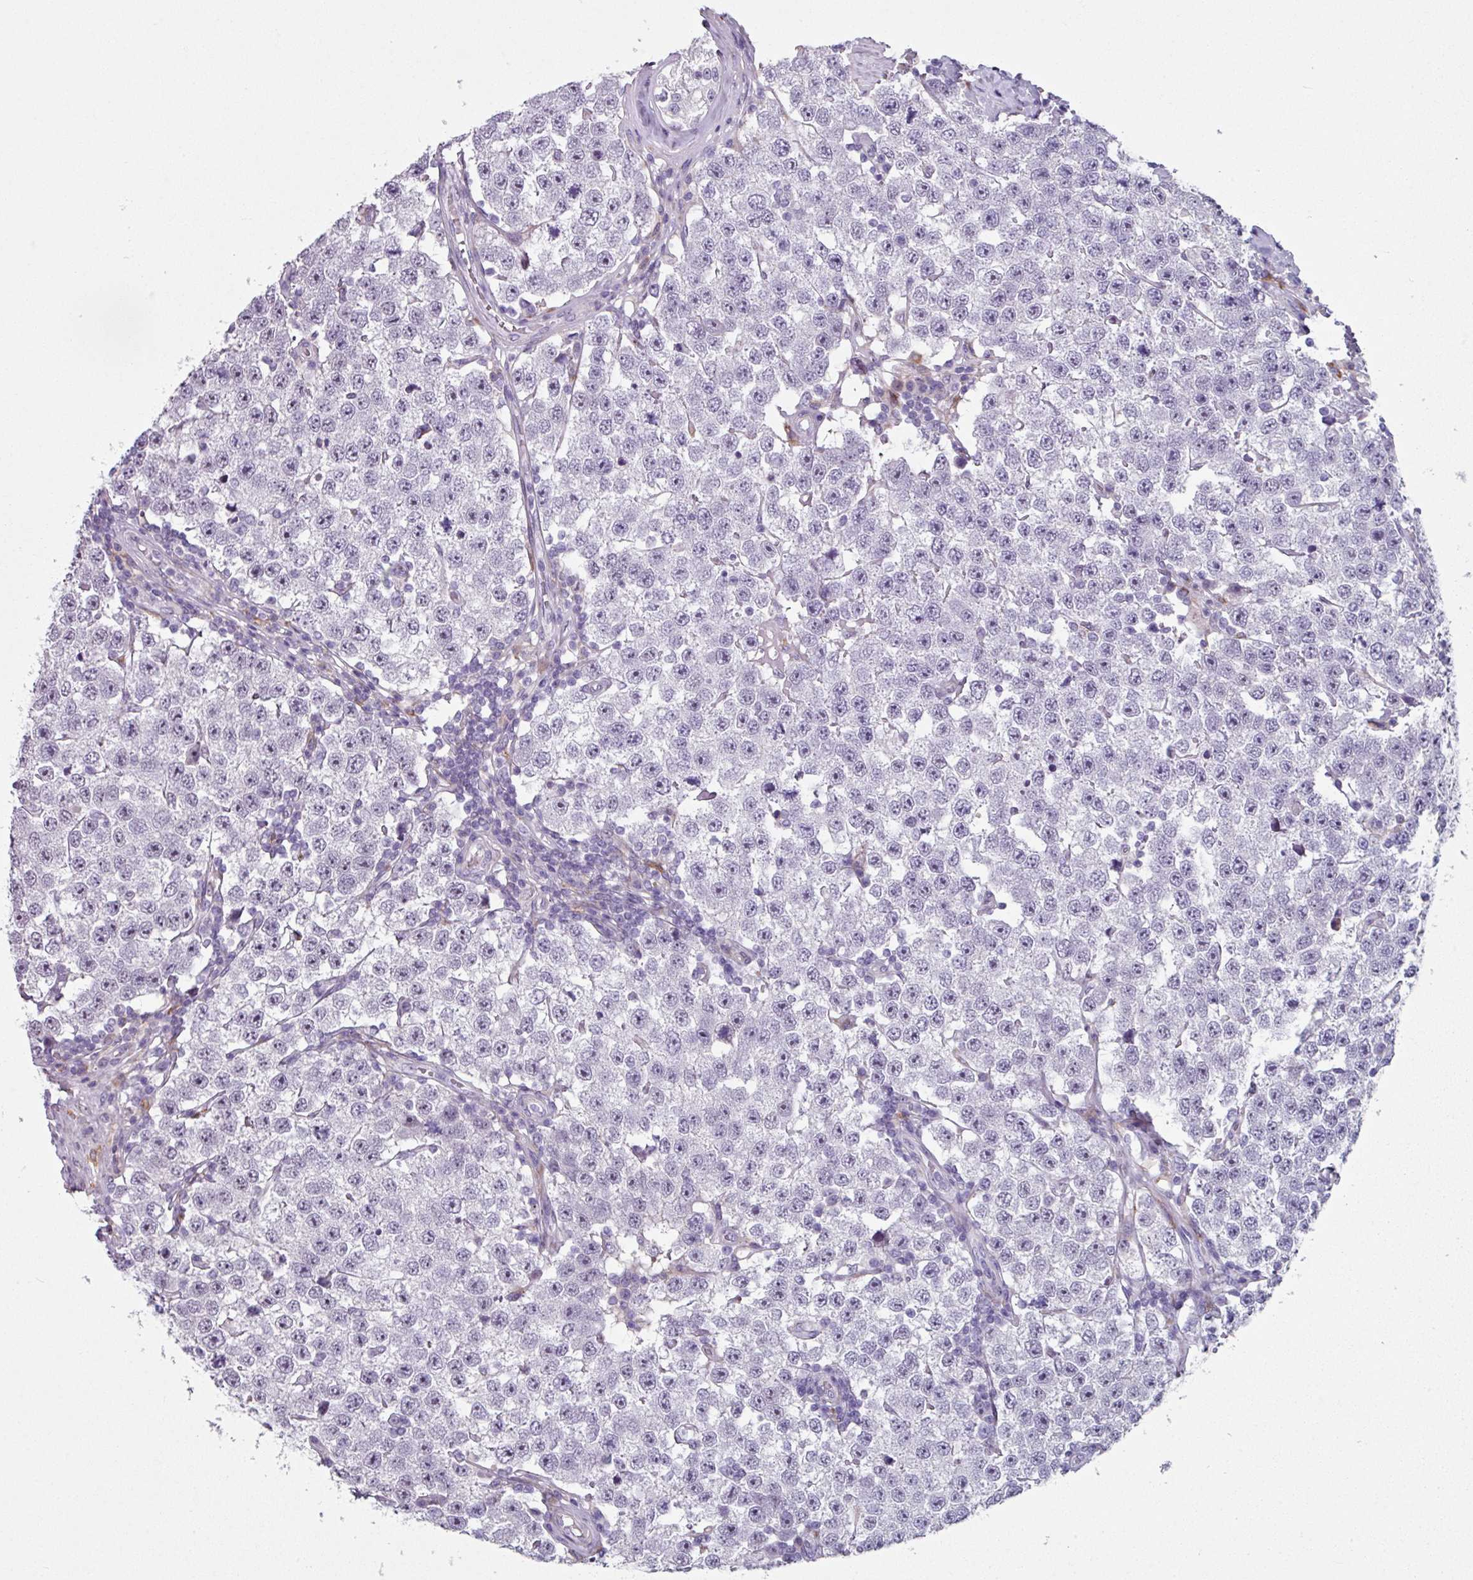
{"staining": {"intensity": "negative", "quantity": "none", "location": "none"}, "tissue": "testis cancer", "cell_type": "Tumor cells", "image_type": "cancer", "snomed": [{"axis": "morphology", "description": "Seminoma, NOS"}, {"axis": "topography", "description": "Testis"}], "caption": "This is an immunohistochemistry (IHC) histopathology image of human seminoma (testis). There is no staining in tumor cells.", "gene": "BMS1", "patient": {"sex": "male", "age": 34}}